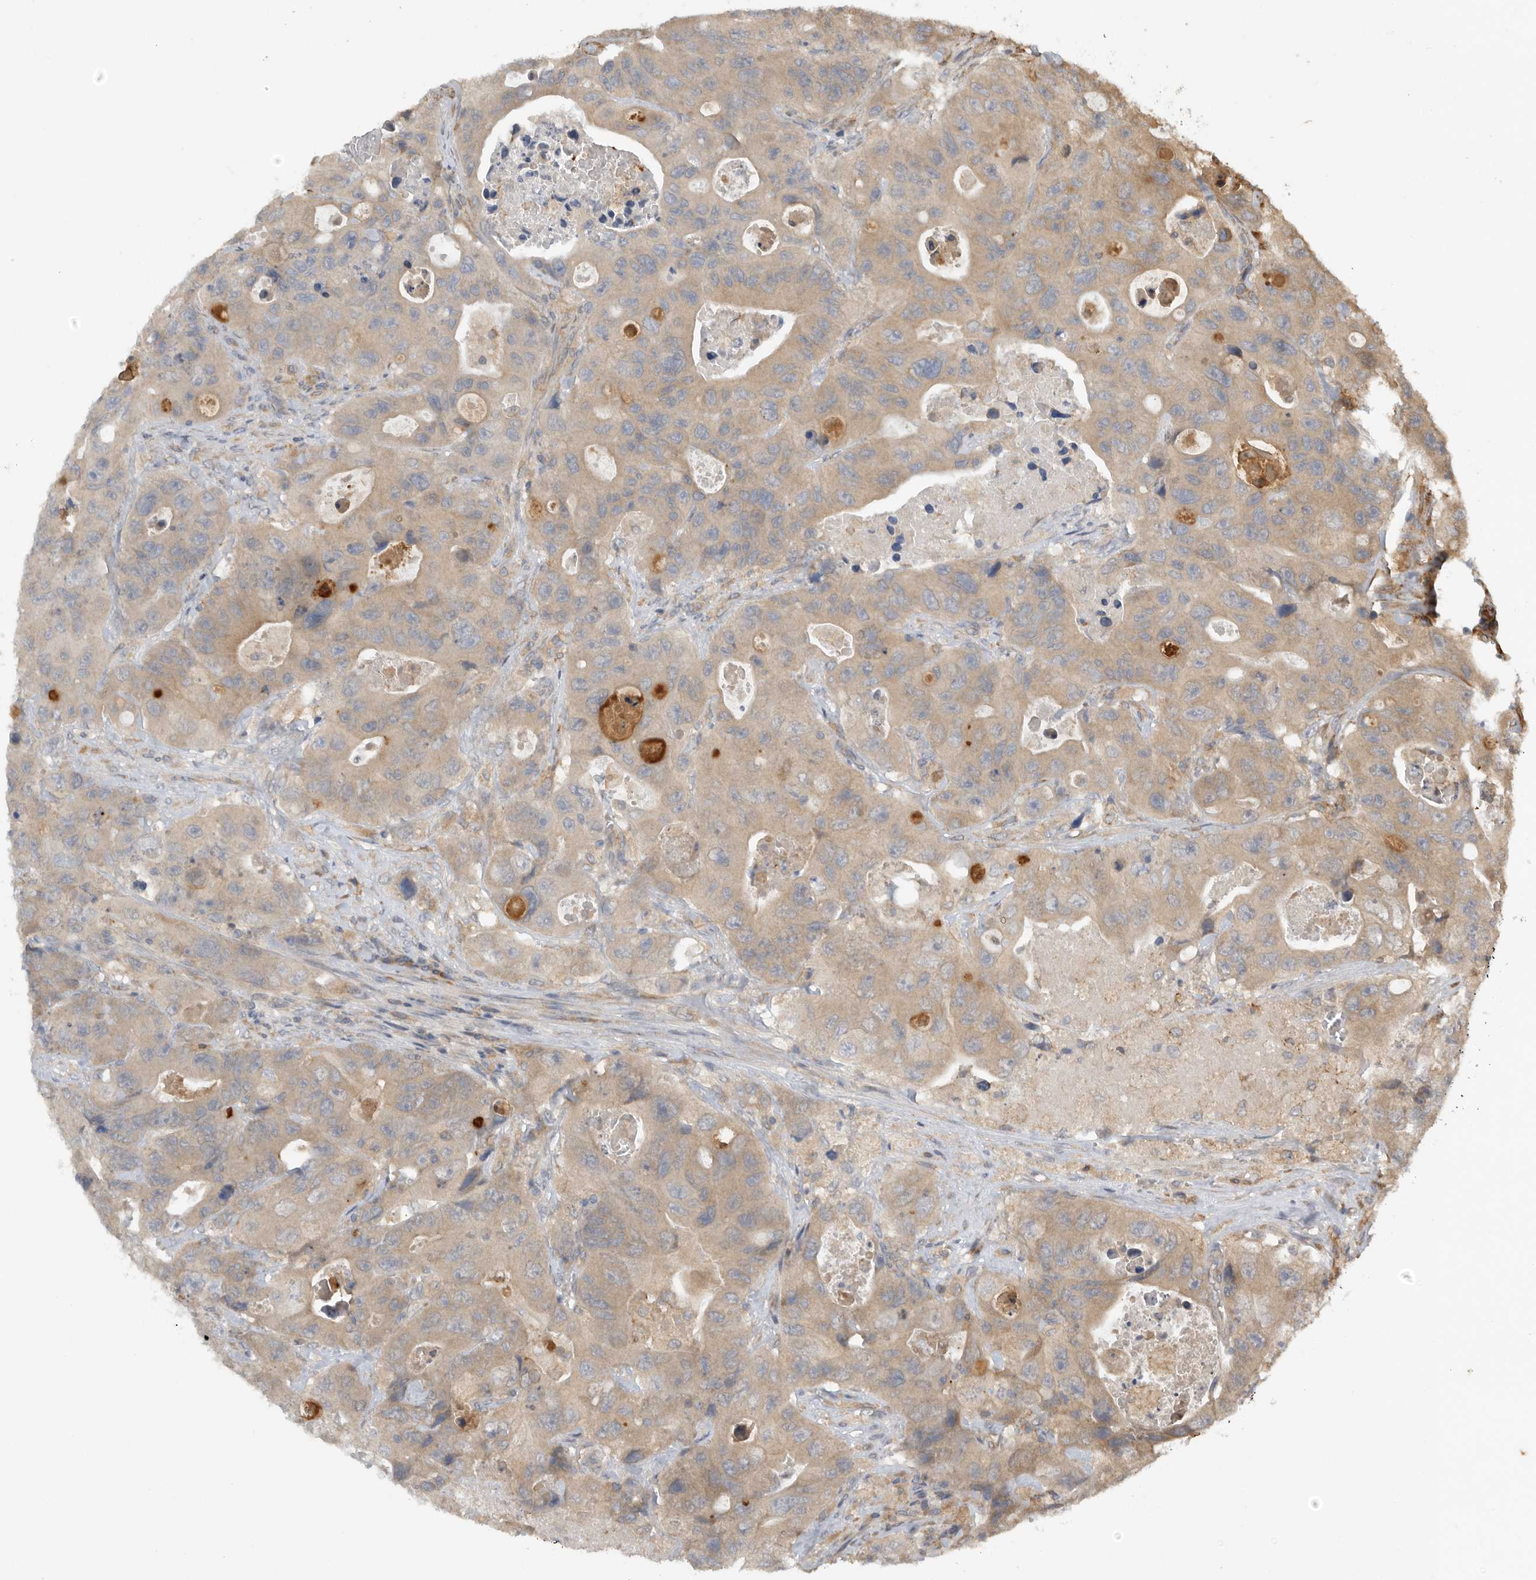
{"staining": {"intensity": "weak", "quantity": ">75%", "location": "cytoplasmic/membranous"}, "tissue": "colorectal cancer", "cell_type": "Tumor cells", "image_type": "cancer", "snomed": [{"axis": "morphology", "description": "Adenocarcinoma, NOS"}, {"axis": "topography", "description": "Colon"}], "caption": "Immunohistochemistry staining of colorectal adenocarcinoma, which shows low levels of weak cytoplasmic/membranous expression in approximately >75% of tumor cells indicating weak cytoplasmic/membranous protein expression. The staining was performed using DAB (3,3'-diaminobenzidine) (brown) for protein detection and nuclei were counterstained in hematoxylin (blue).", "gene": "AASDHPPT", "patient": {"sex": "female", "age": 46}}